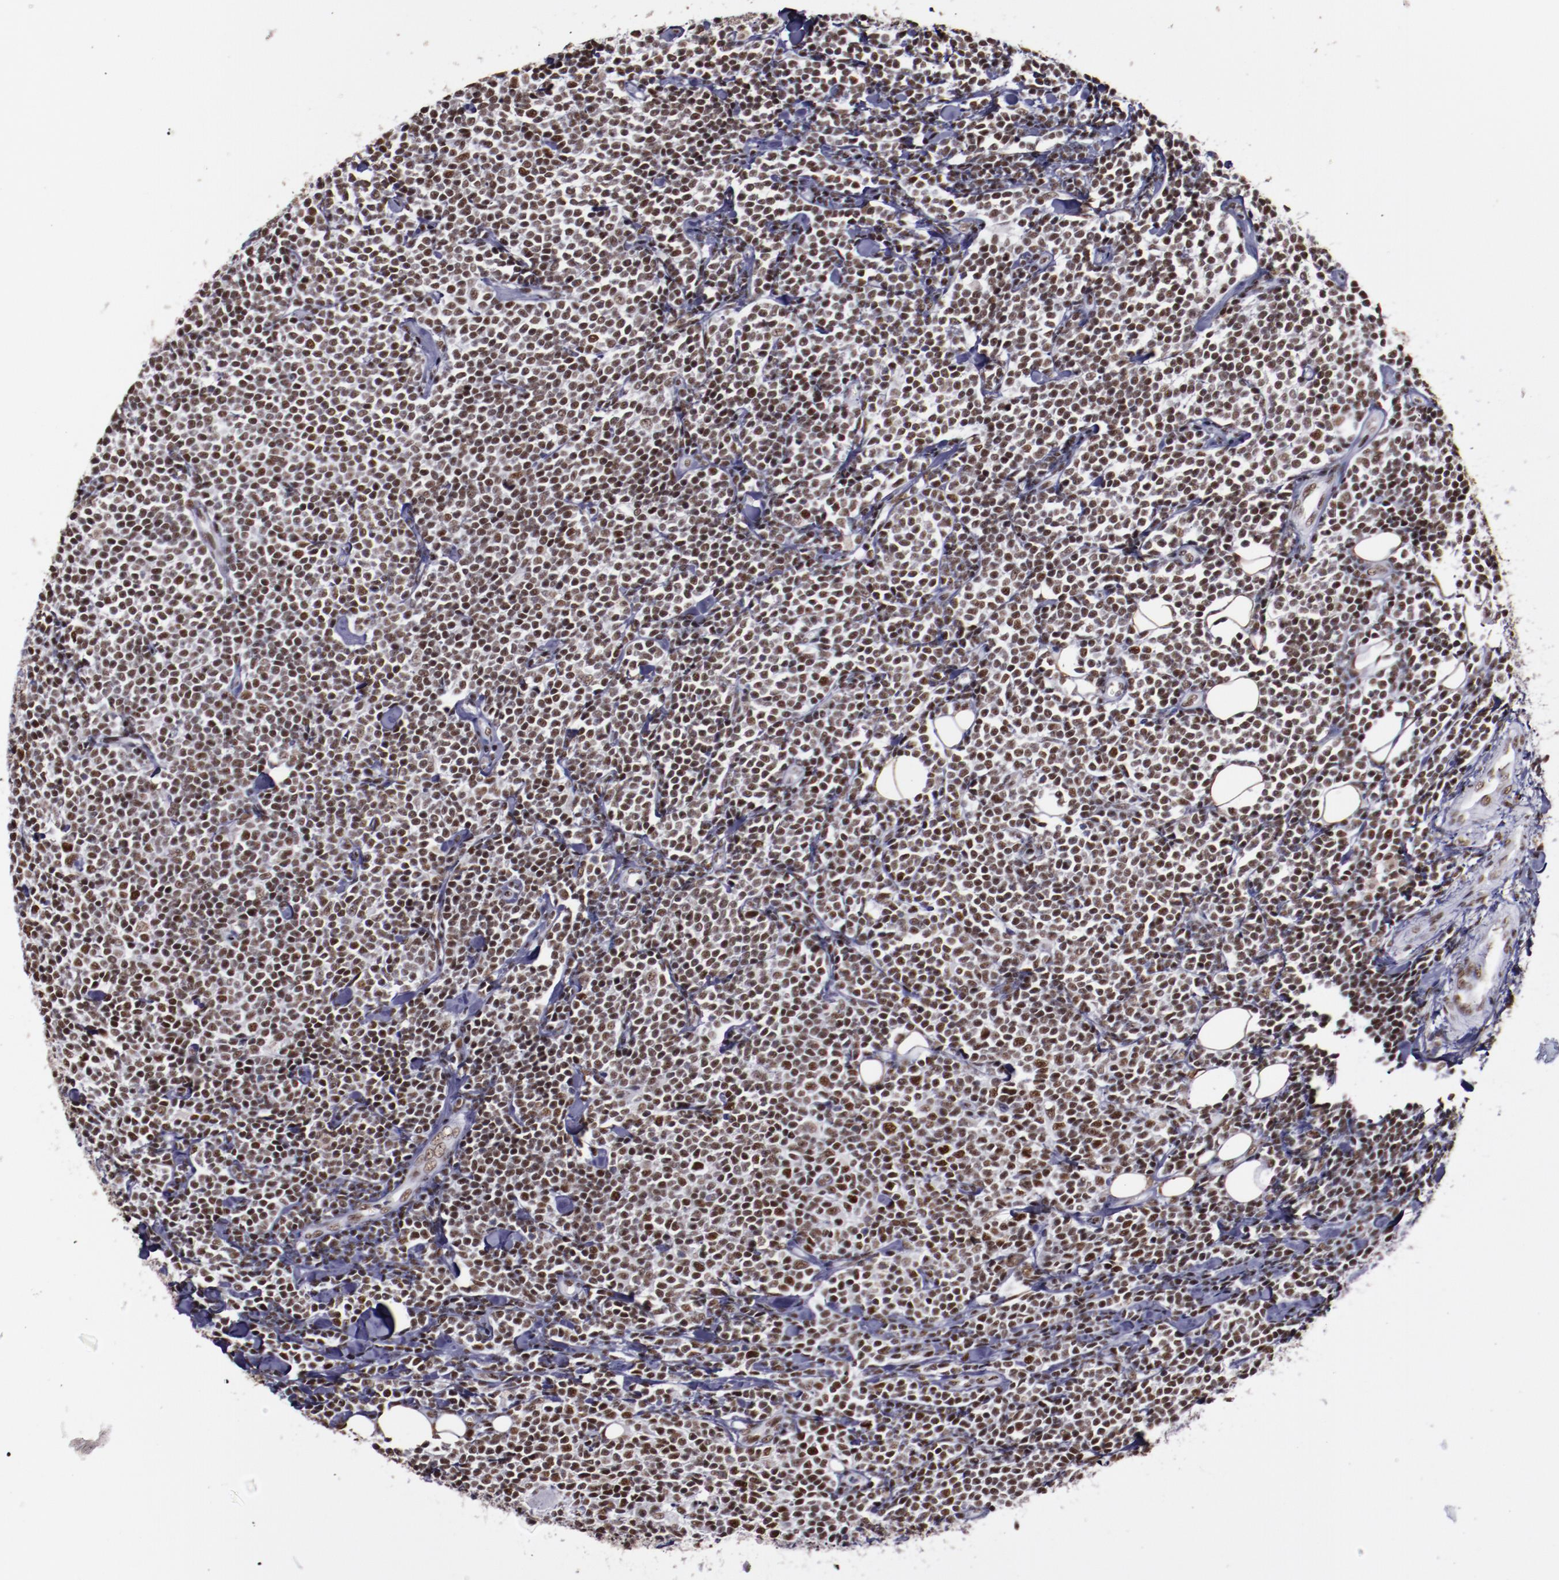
{"staining": {"intensity": "strong", "quantity": ">75%", "location": "nuclear"}, "tissue": "lymphoma", "cell_type": "Tumor cells", "image_type": "cancer", "snomed": [{"axis": "morphology", "description": "Malignant lymphoma, non-Hodgkin's type, Low grade"}, {"axis": "topography", "description": "Soft tissue"}], "caption": "Human low-grade malignant lymphoma, non-Hodgkin's type stained with a protein marker displays strong staining in tumor cells.", "gene": "PPP4R3A", "patient": {"sex": "male", "age": 92}}